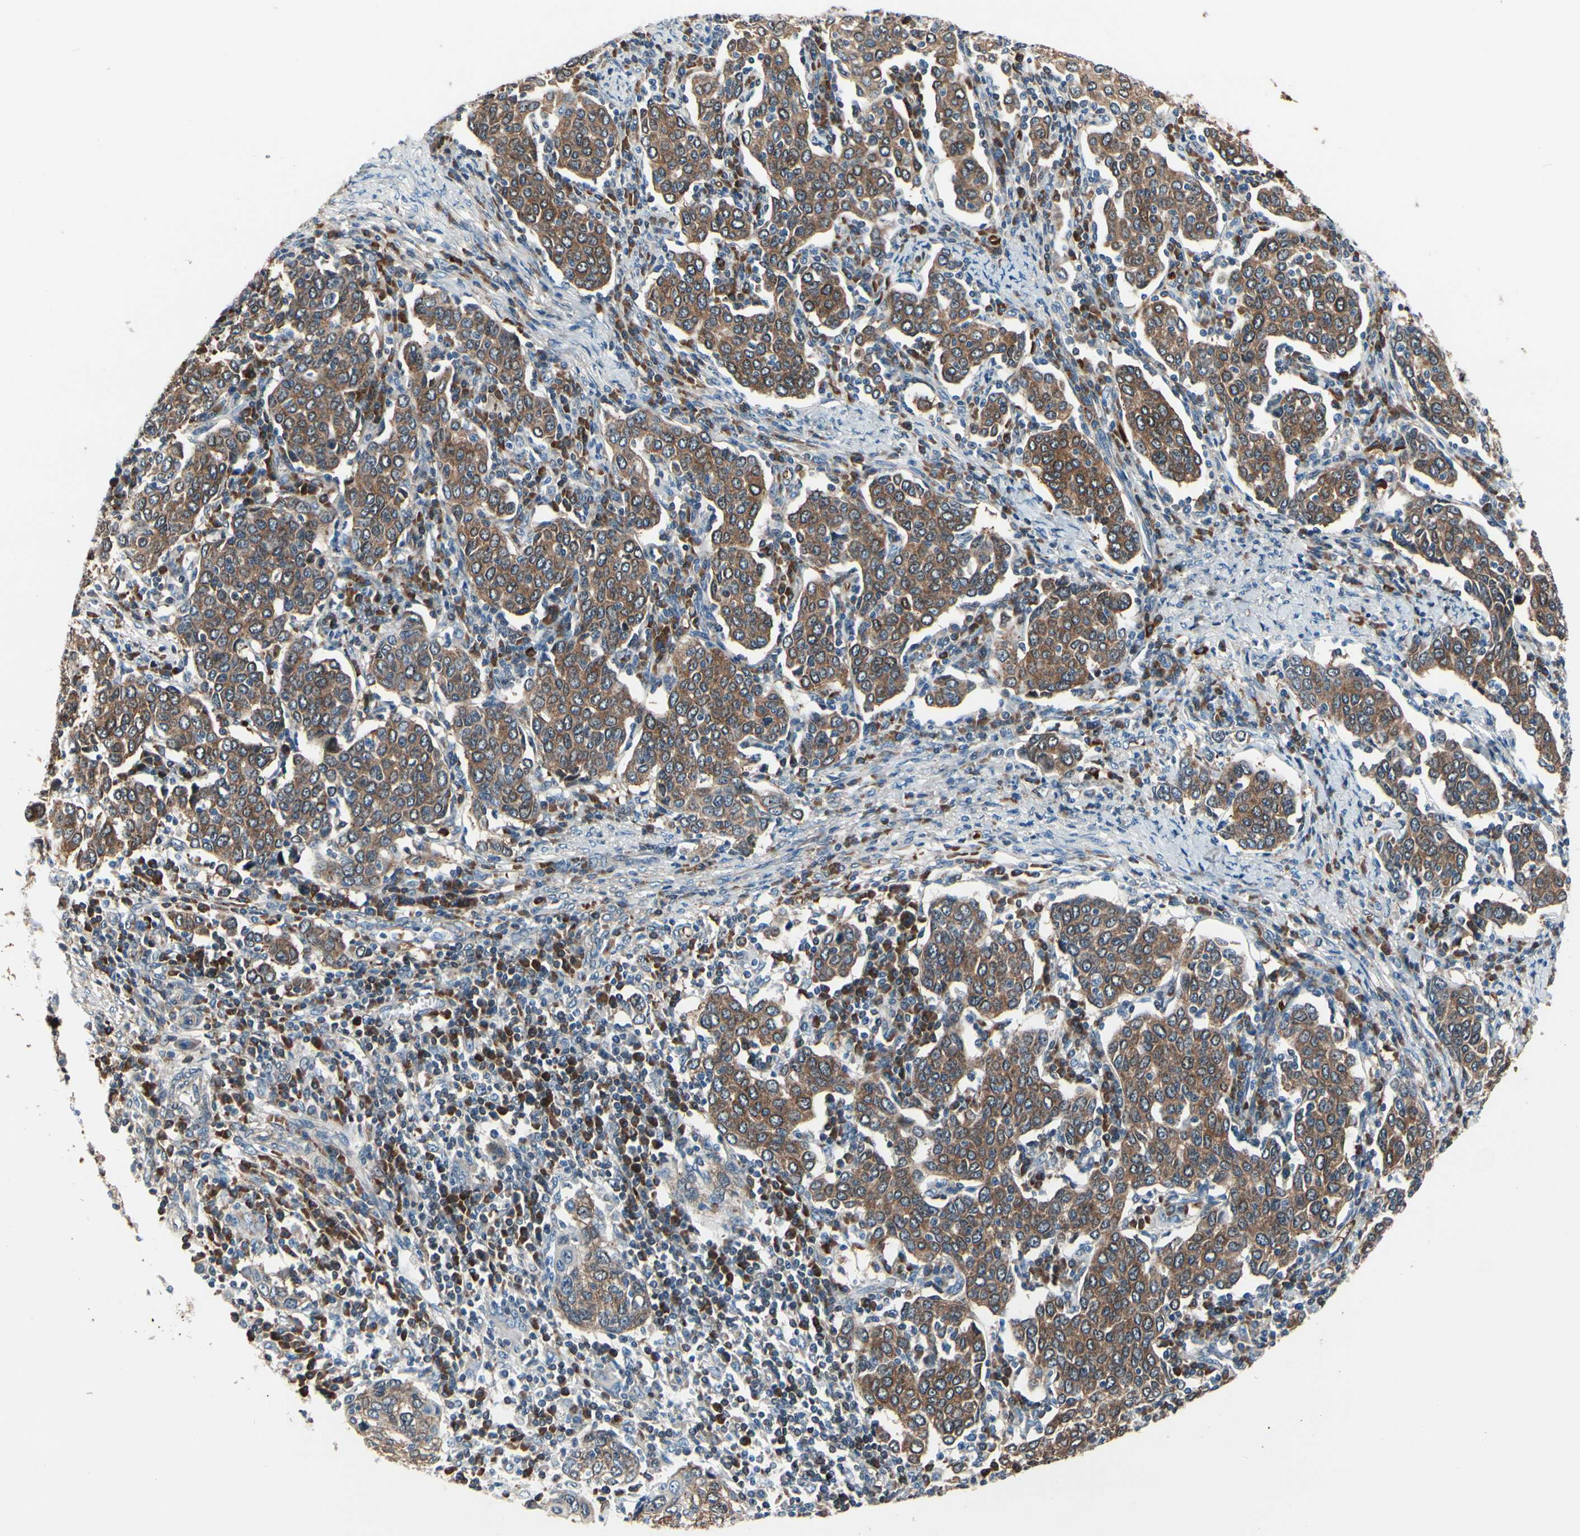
{"staining": {"intensity": "moderate", "quantity": ">75%", "location": "cytoplasmic/membranous"}, "tissue": "cervical cancer", "cell_type": "Tumor cells", "image_type": "cancer", "snomed": [{"axis": "morphology", "description": "Squamous cell carcinoma, NOS"}, {"axis": "topography", "description": "Cervix"}], "caption": "A high-resolution photomicrograph shows immunohistochemistry (IHC) staining of cervical cancer, which displays moderate cytoplasmic/membranous expression in approximately >75% of tumor cells. The protein of interest is shown in brown color, while the nuclei are stained blue.", "gene": "PRDX2", "patient": {"sex": "female", "age": 40}}